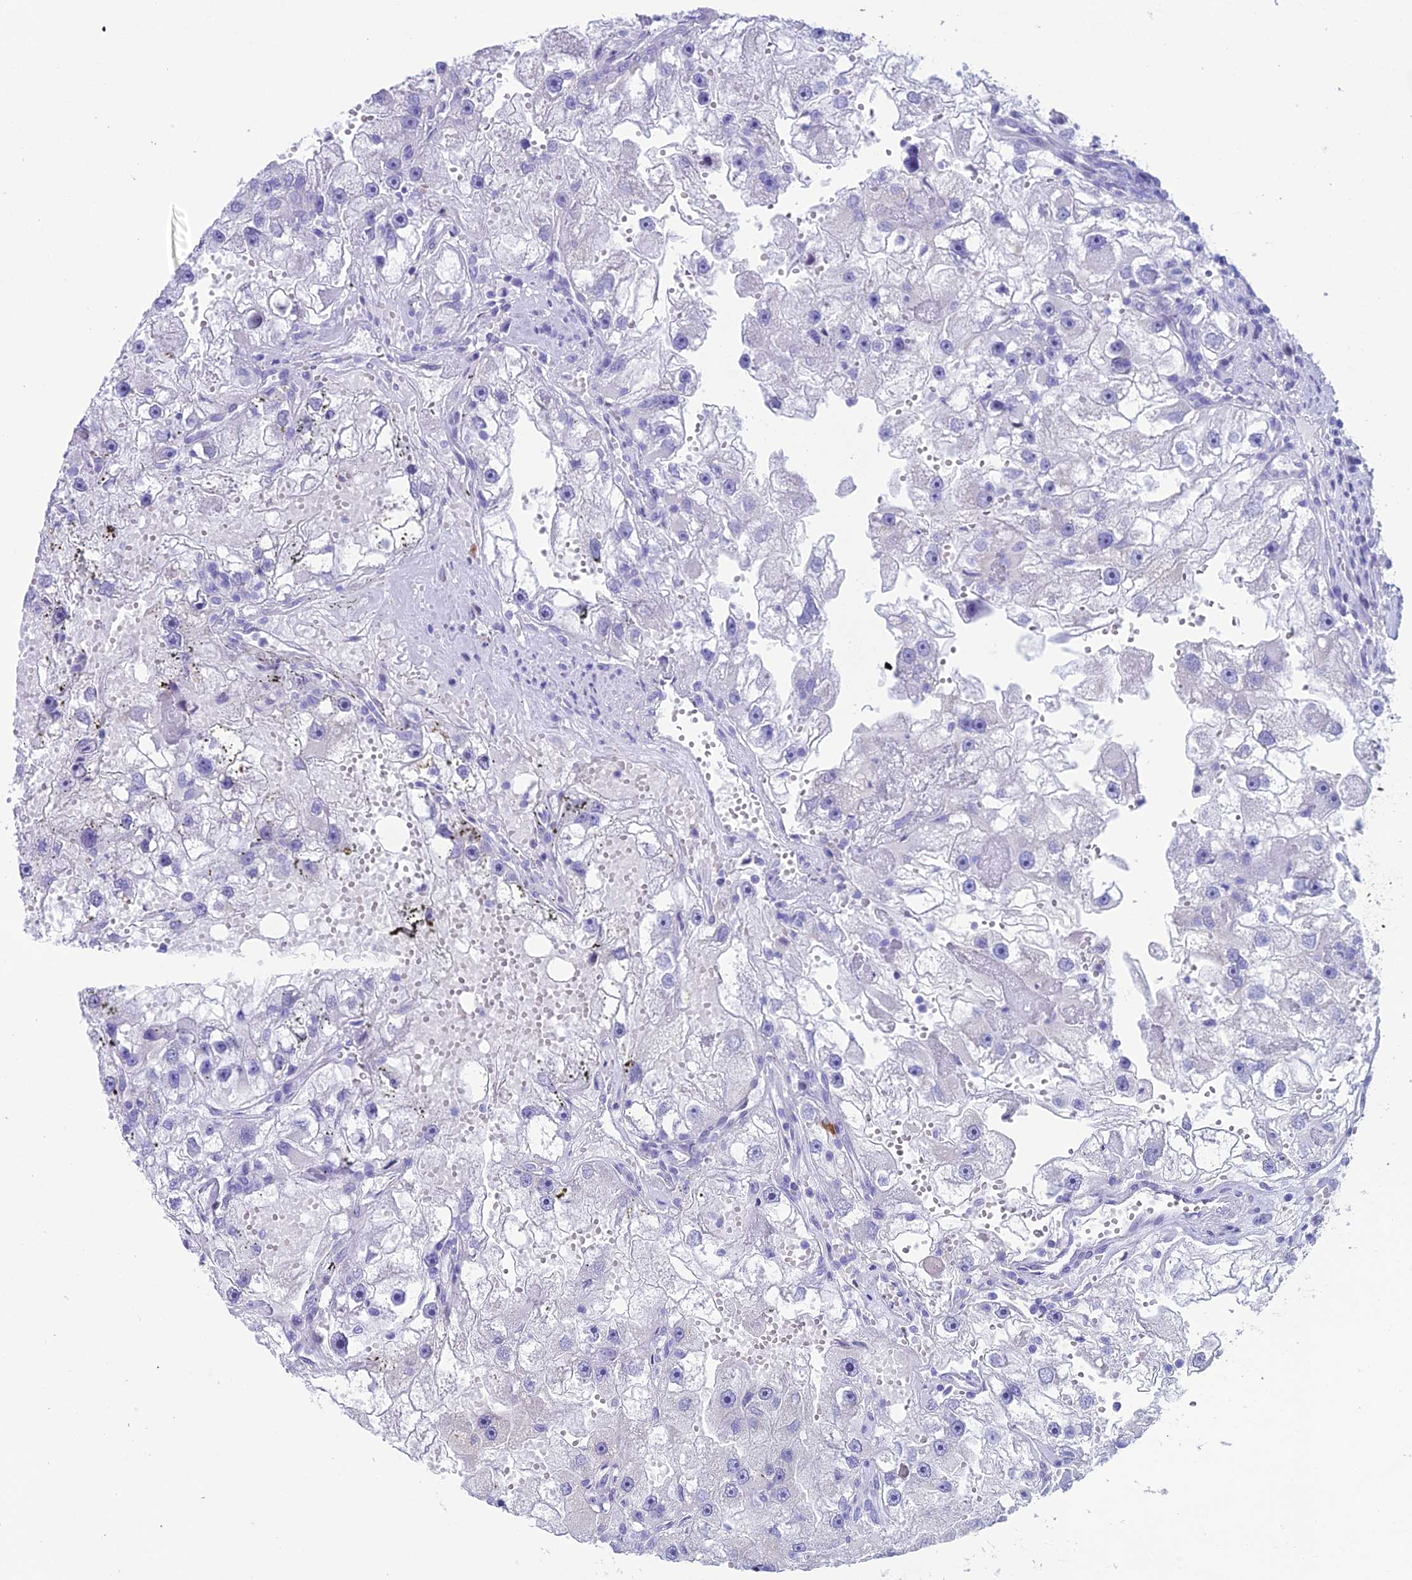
{"staining": {"intensity": "negative", "quantity": "none", "location": "none"}, "tissue": "renal cancer", "cell_type": "Tumor cells", "image_type": "cancer", "snomed": [{"axis": "morphology", "description": "Adenocarcinoma, NOS"}, {"axis": "topography", "description": "Kidney"}], "caption": "Immunohistochemistry (IHC) photomicrograph of human renal cancer stained for a protein (brown), which demonstrates no staining in tumor cells.", "gene": "CC2D2A", "patient": {"sex": "male", "age": 63}}